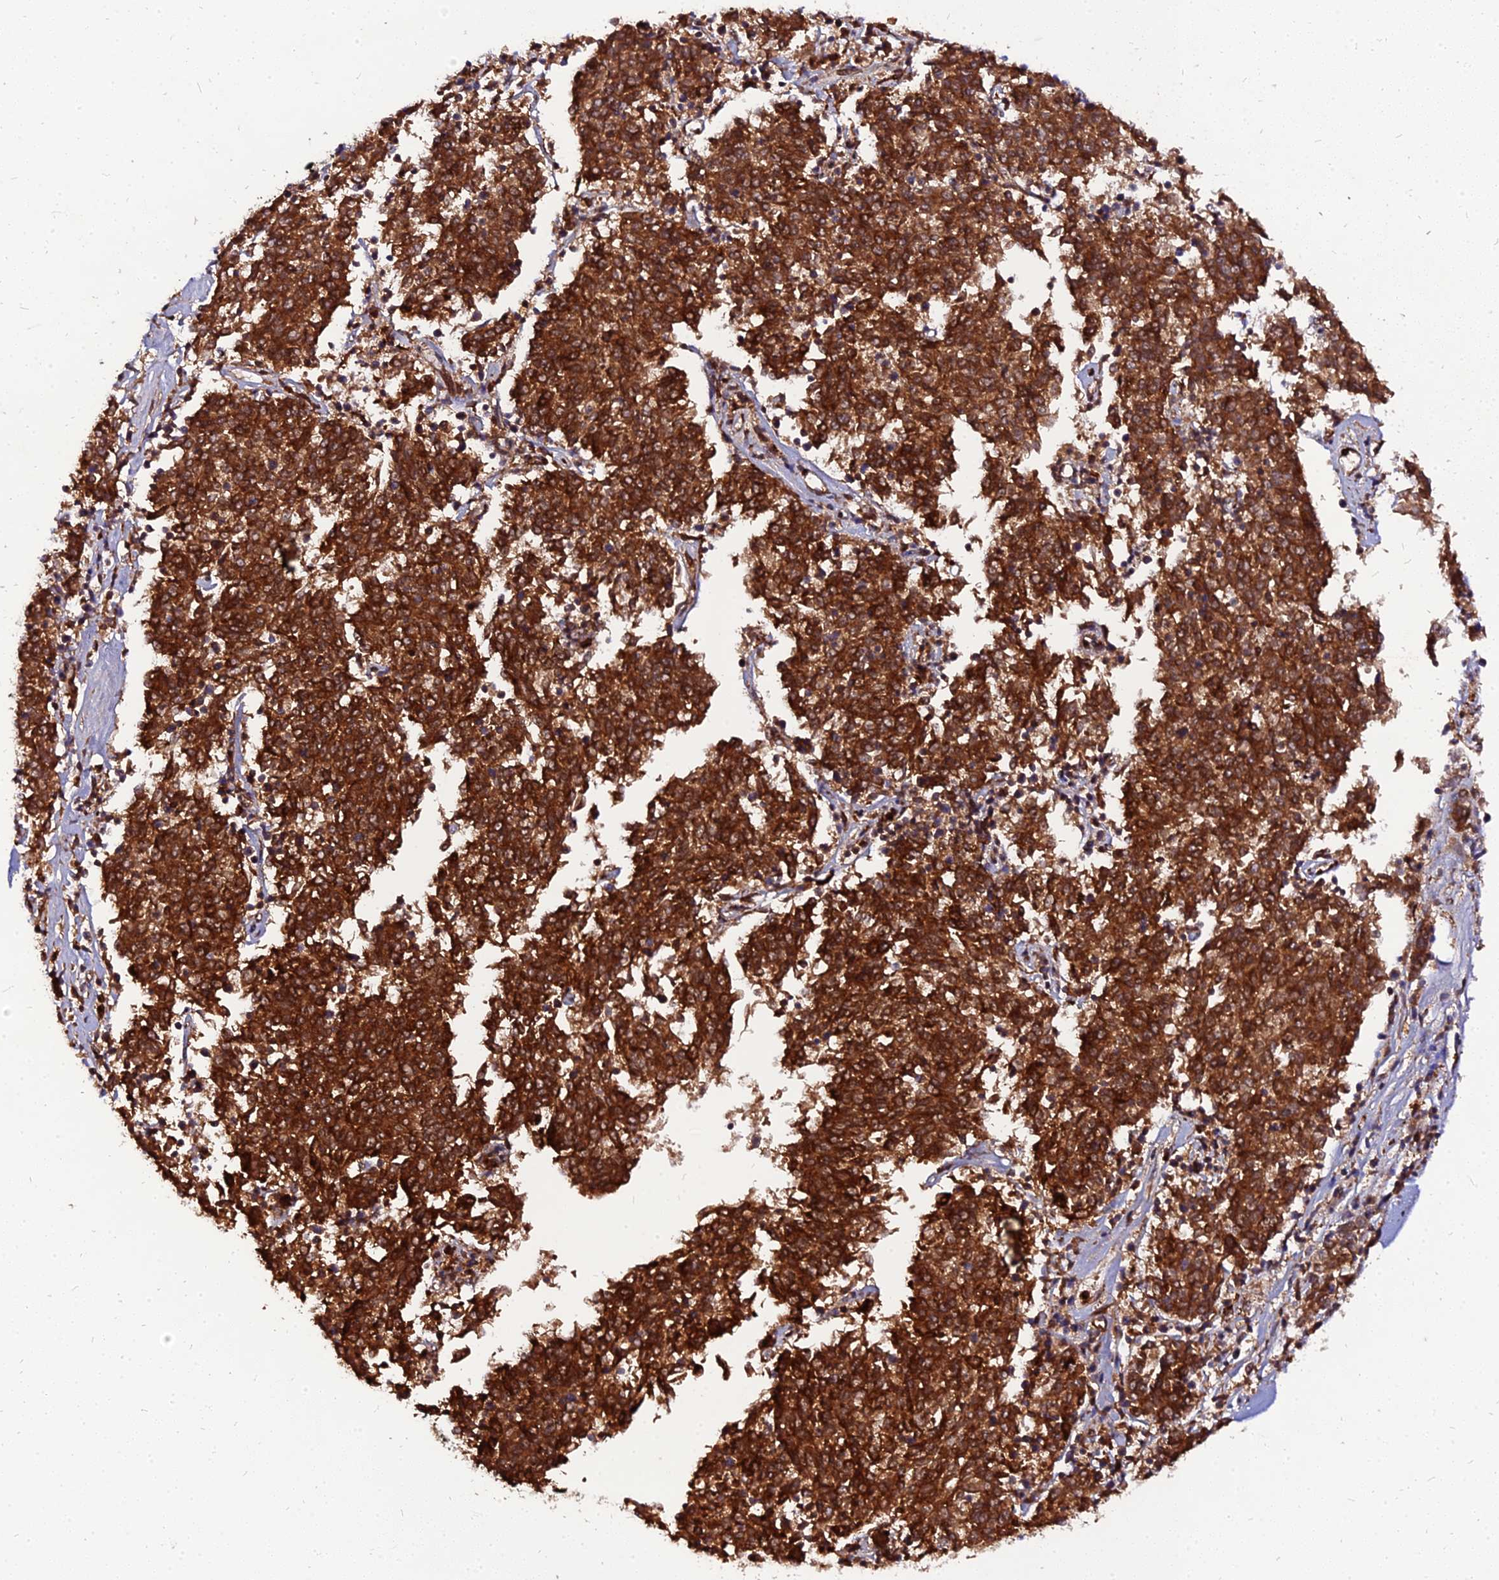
{"staining": {"intensity": "strong", "quantity": ">75%", "location": "cytoplasmic/membranous"}, "tissue": "melanoma", "cell_type": "Tumor cells", "image_type": "cancer", "snomed": [{"axis": "morphology", "description": "Malignant melanoma, NOS"}, {"axis": "topography", "description": "Skin"}], "caption": "Melanoma stained with a brown dye reveals strong cytoplasmic/membranous positive staining in approximately >75% of tumor cells.", "gene": "PDE4D", "patient": {"sex": "female", "age": 72}}